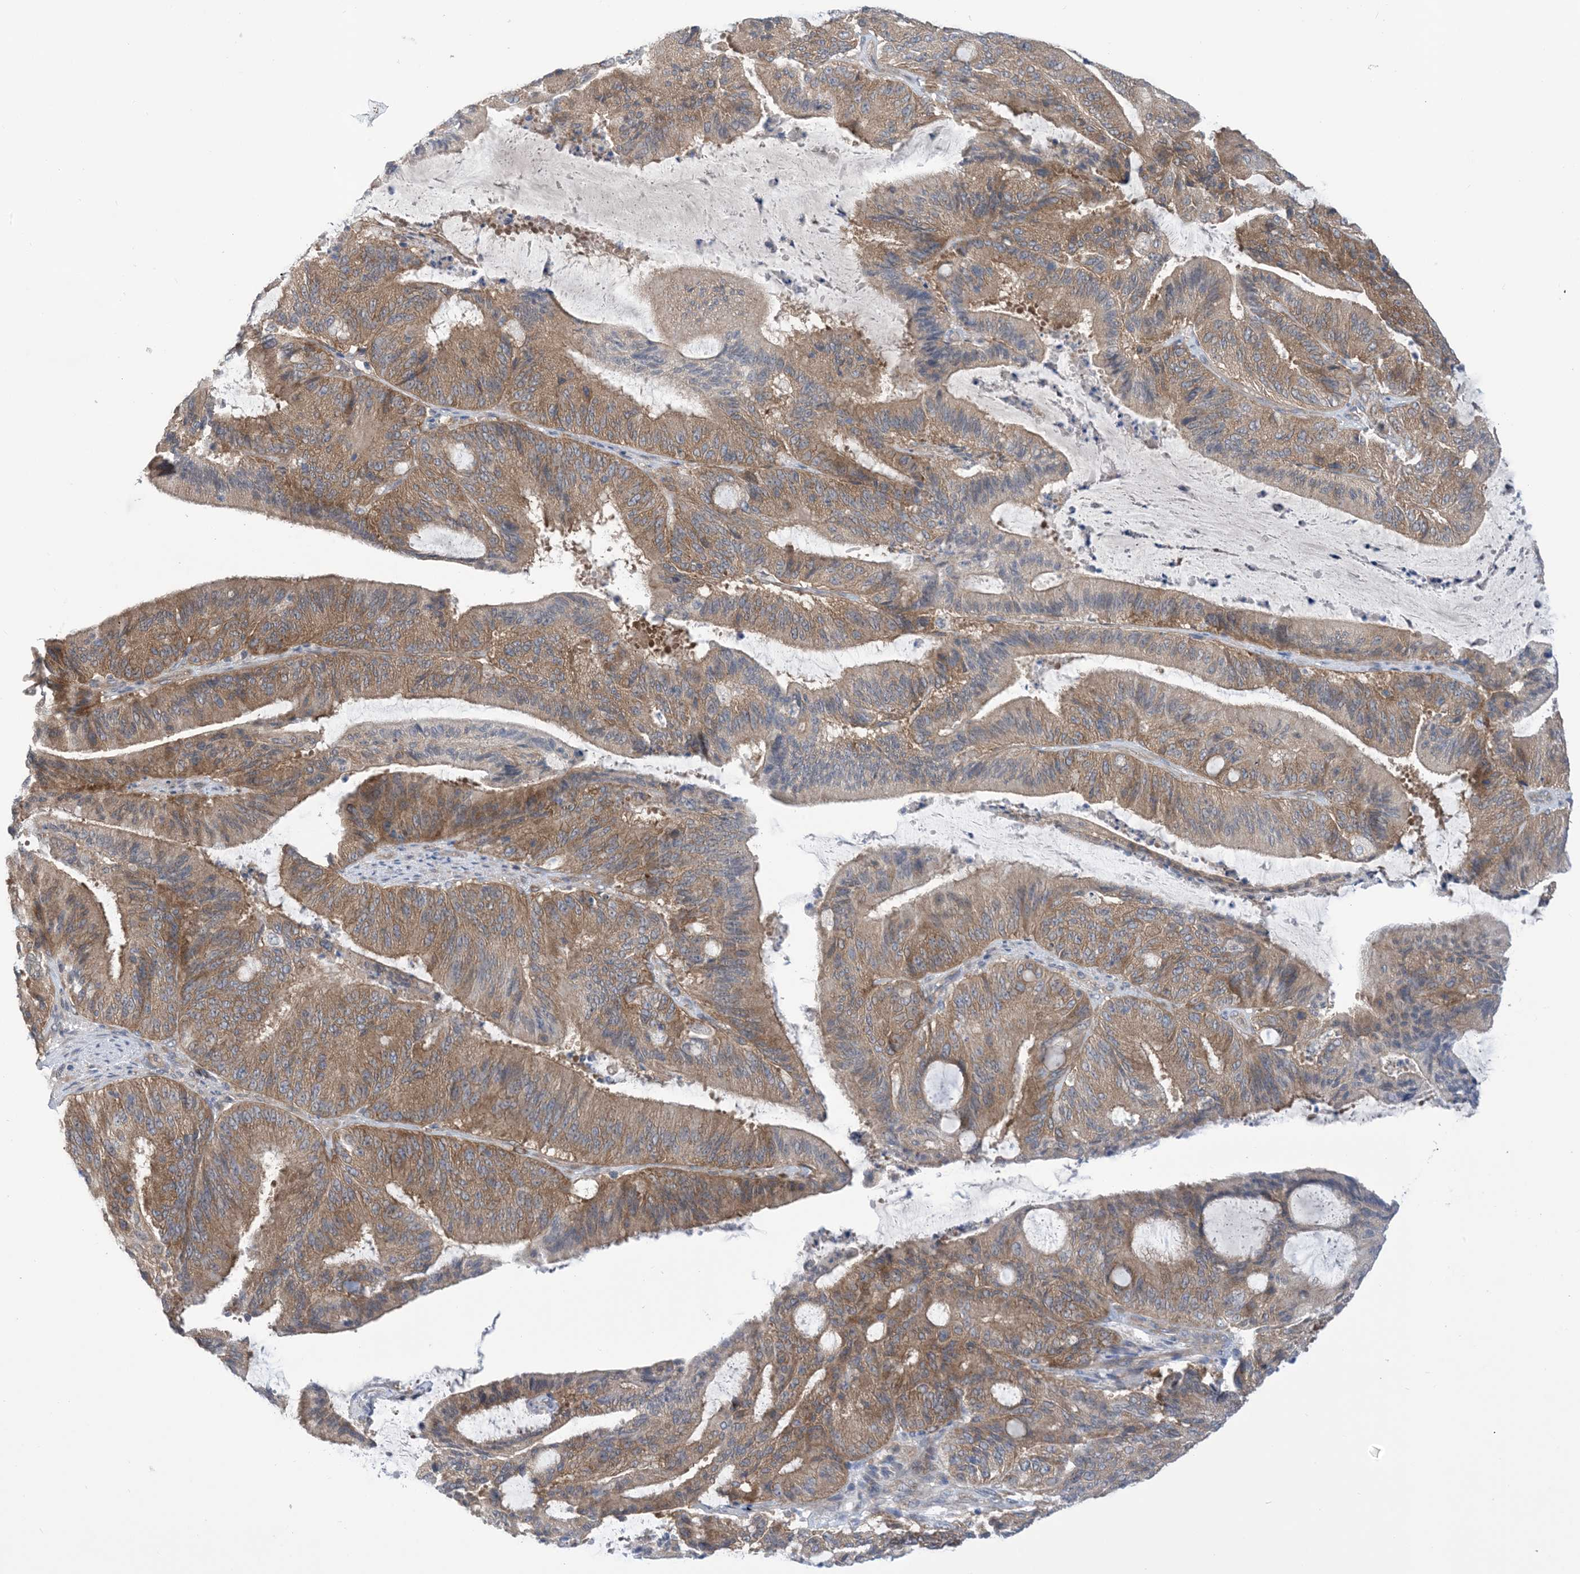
{"staining": {"intensity": "moderate", "quantity": ">75%", "location": "cytoplasmic/membranous"}, "tissue": "liver cancer", "cell_type": "Tumor cells", "image_type": "cancer", "snomed": [{"axis": "morphology", "description": "Normal tissue, NOS"}, {"axis": "morphology", "description": "Cholangiocarcinoma"}, {"axis": "topography", "description": "Liver"}, {"axis": "topography", "description": "Peripheral nerve tissue"}], "caption": "Protein staining by immunohistochemistry (IHC) demonstrates moderate cytoplasmic/membranous expression in about >75% of tumor cells in liver cancer.", "gene": "EHBP1", "patient": {"sex": "female", "age": 73}}